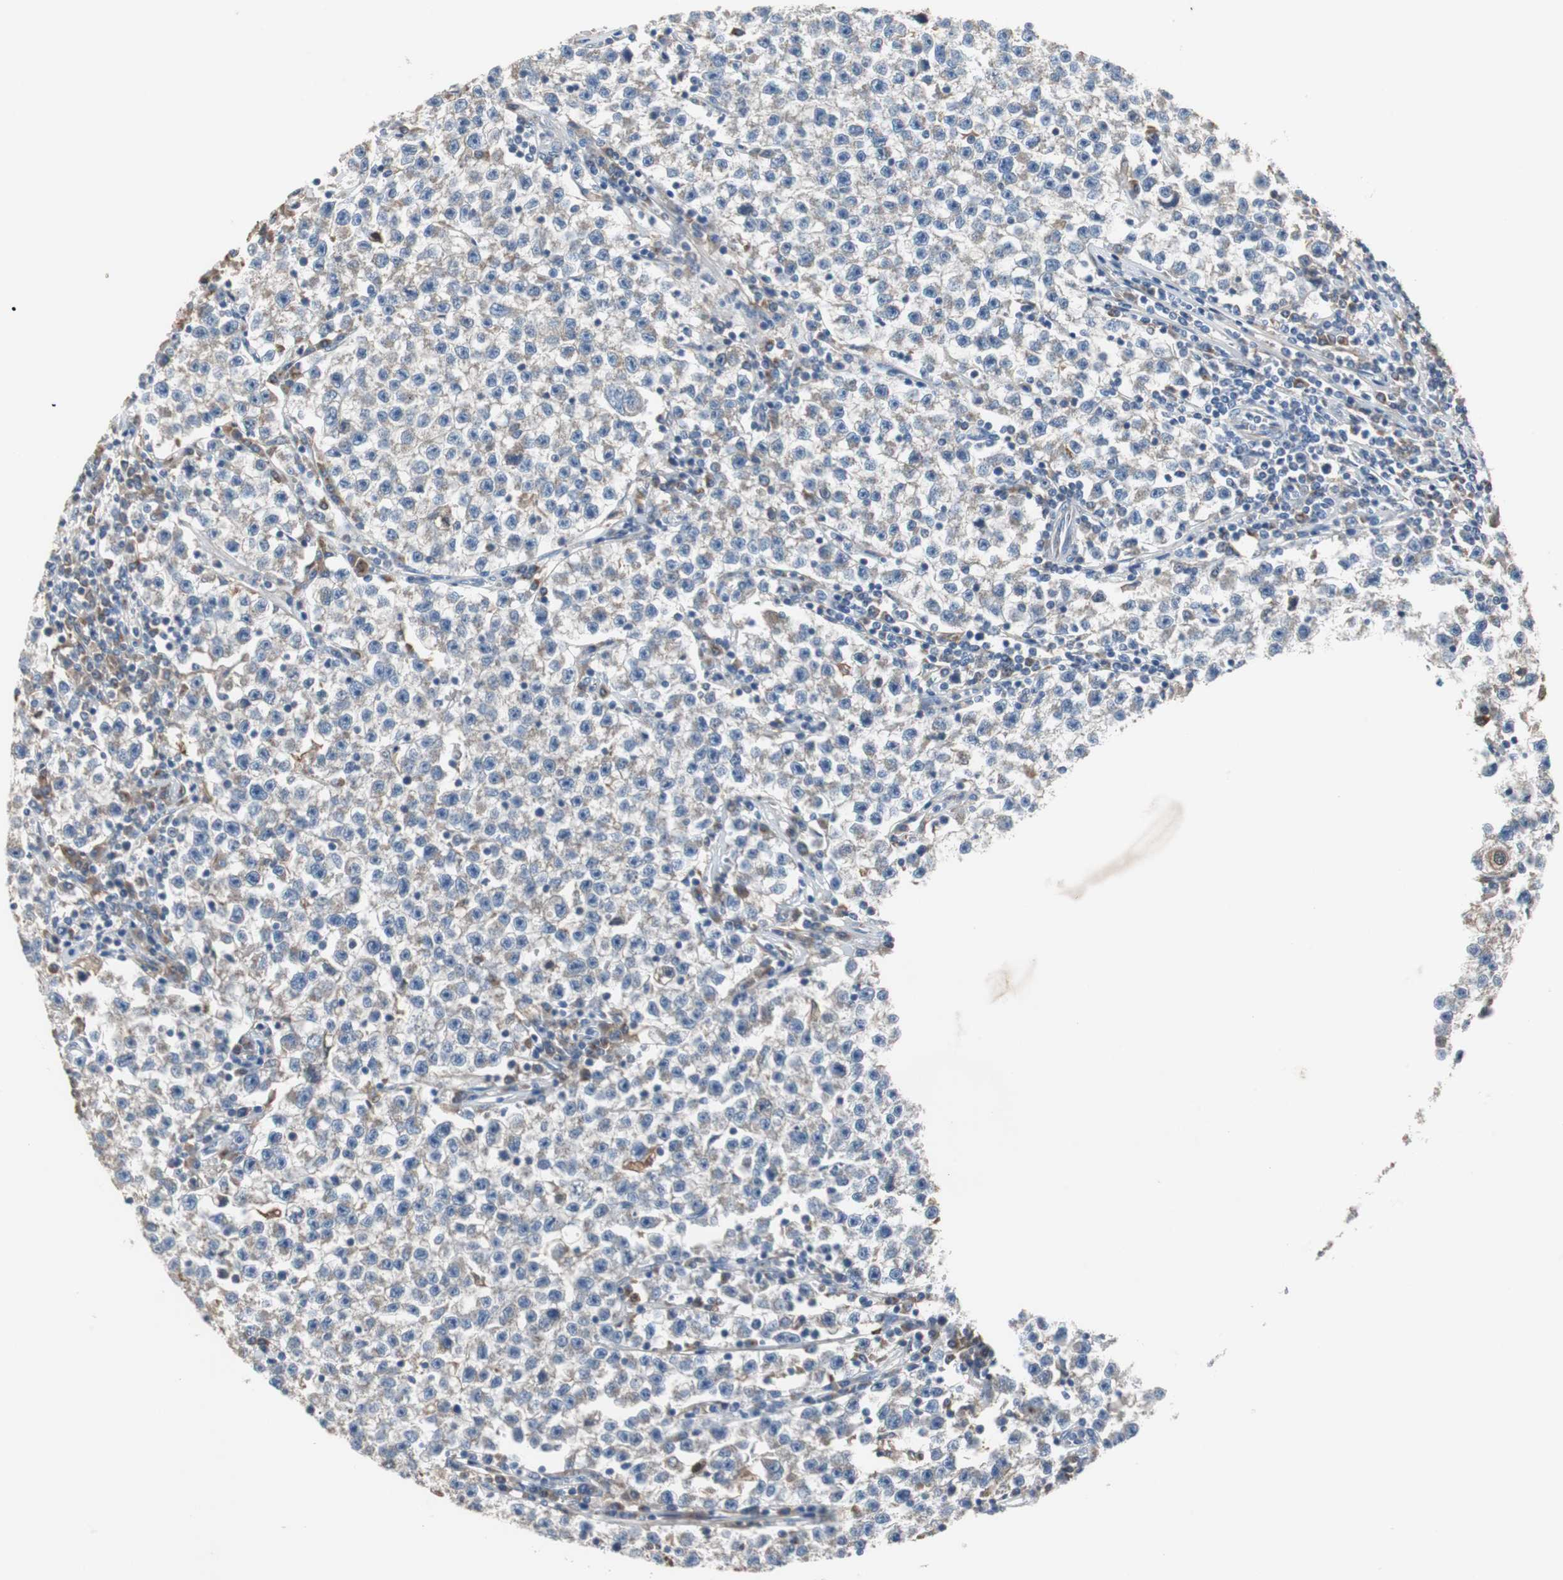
{"staining": {"intensity": "weak", "quantity": "25%-75%", "location": "cytoplasmic/membranous"}, "tissue": "testis cancer", "cell_type": "Tumor cells", "image_type": "cancer", "snomed": [{"axis": "morphology", "description": "Seminoma, NOS"}, {"axis": "topography", "description": "Testis"}], "caption": "A micrograph of human testis cancer (seminoma) stained for a protein shows weak cytoplasmic/membranous brown staining in tumor cells. (brown staining indicates protein expression, while blue staining denotes nuclei).", "gene": "CALB2", "patient": {"sex": "male", "age": 22}}